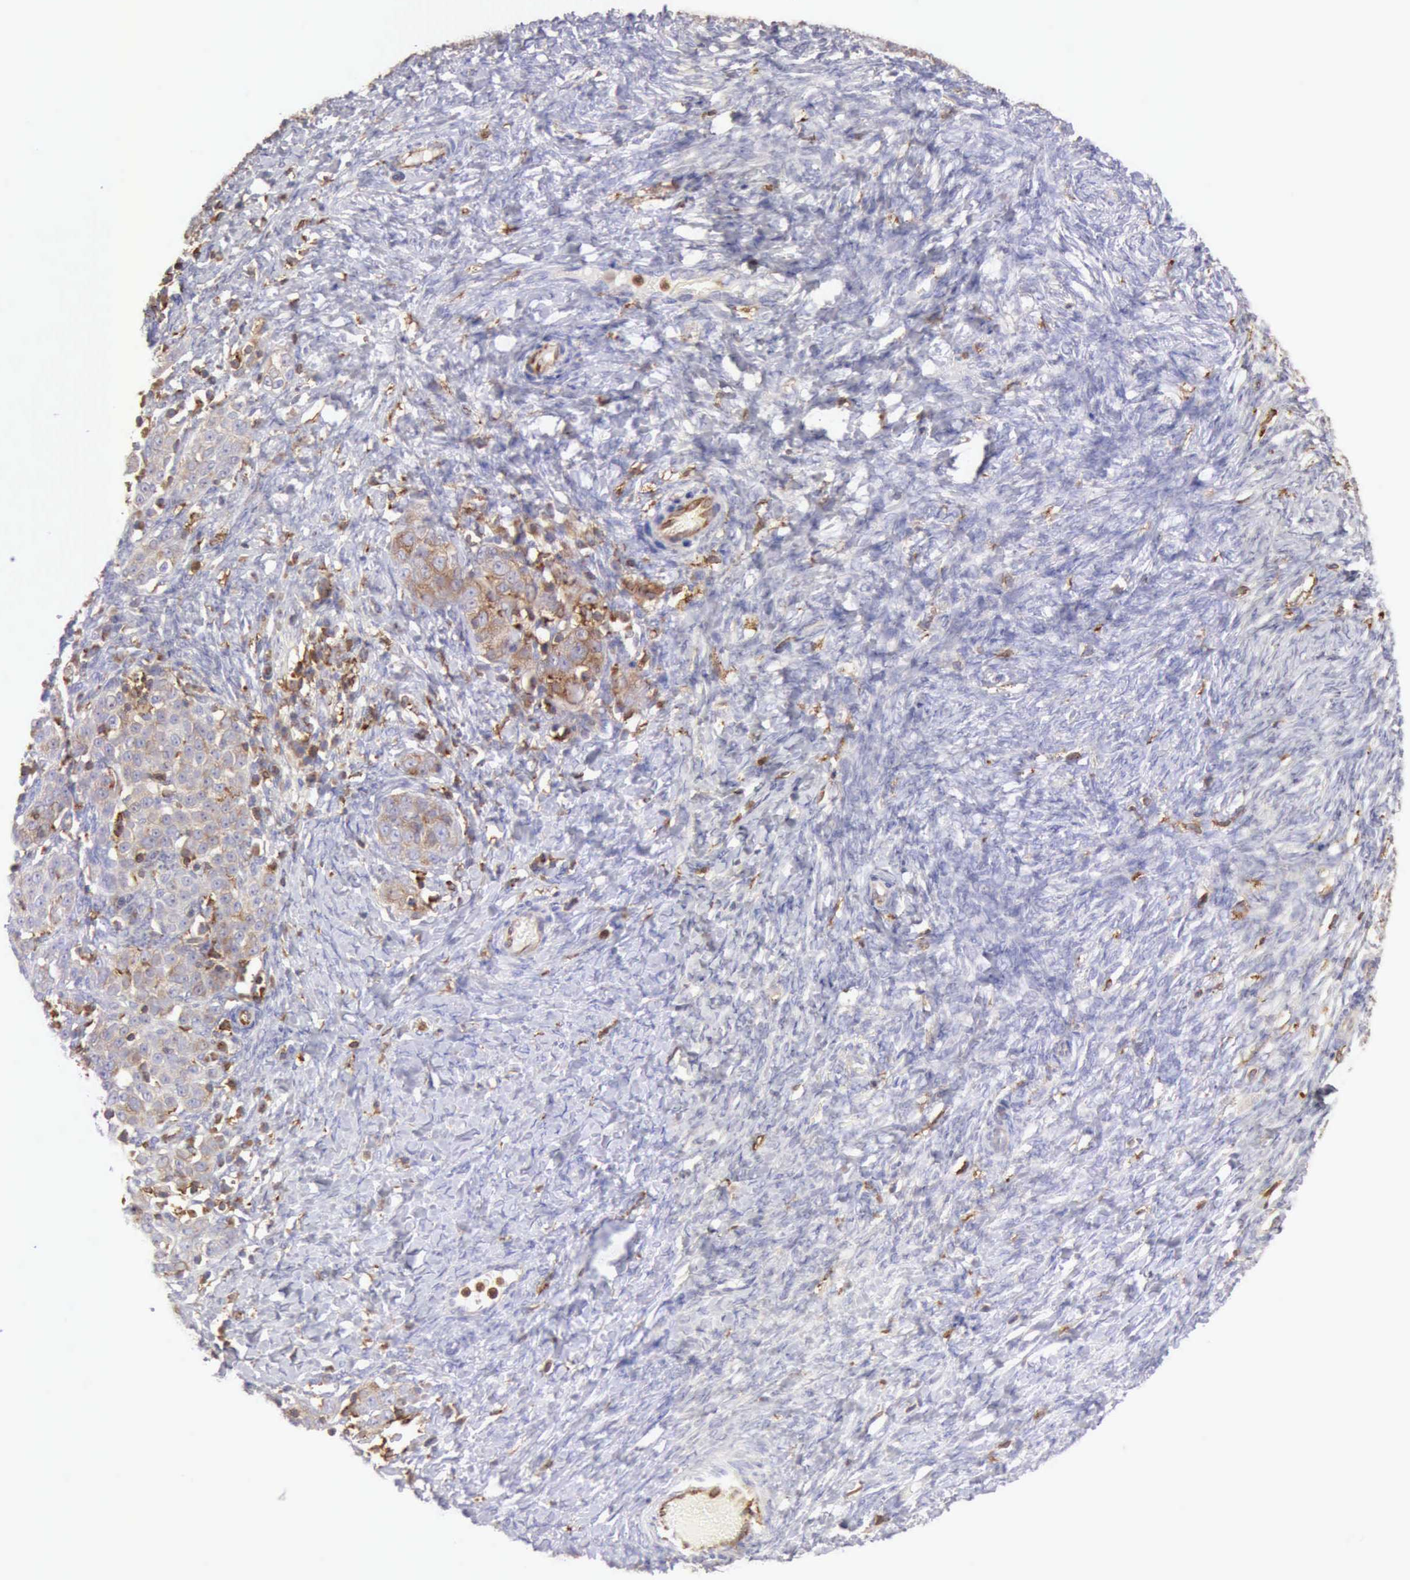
{"staining": {"intensity": "weak", "quantity": "25%-75%", "location": "cytoplasmic/membranous"}, "tissue": "ovarian cancer", "cell_type": "Tumor cells", "image_type": "cancer", "snomed": [{"axis": "morphology", "description": "Normal tissue, NOS"}, {"axis": "morphology", "description": "Cystadenocarcinoma, serous, NOS"}, {"axis": "topography", "description": "Ovary"}], "caption": "DAB (3,3'-diaminobenzidine) immunohistochemical staining of human serous cystadenocarcinoma (ovarian) reveals weak cytoplasmic/membranous protein expression in about 25%-75% of tumor cells.", "gene": "ARHGAP4", "patient": {"sex": "female", "age": 62}}